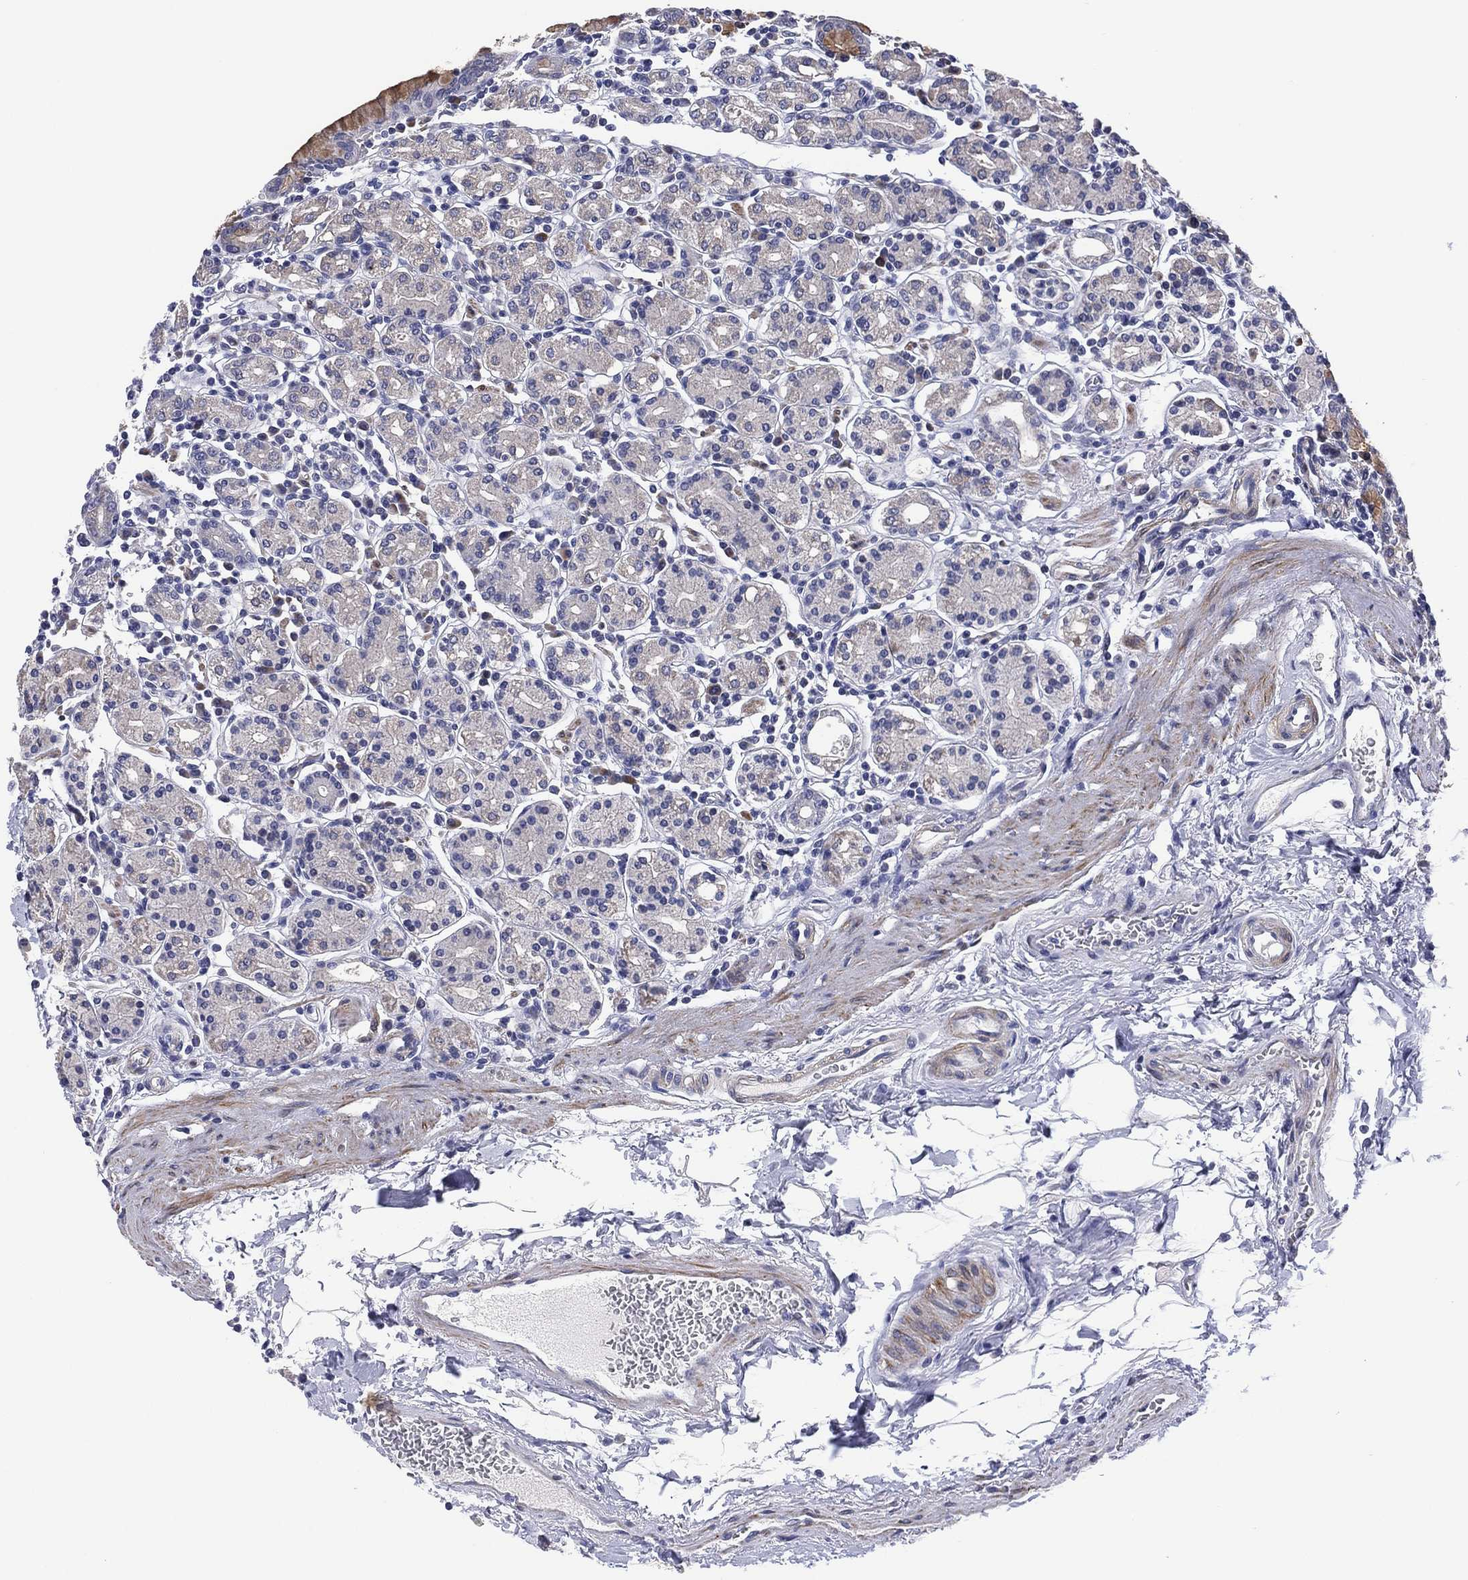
{"staining": {"intensity": "moderate", "quantity": "<25%", "location": "cytoplasmic/membranous"}, "tissue": "stomach", "cell_type": "Glandular cells", "image_type": "normal", "snomed": [{"axis": "morphology", "description": "Normal tissue, NOS"}, {"axis": "topography", "description": "Stomach, upper"}, {"axis": "topography", "description": "Stomach"}], "caption": "High-power microscopy captured an immunohistochemistry photomicrograph of normal stomach, revealing moderate cytoplasmic/membranous positivity in approximately <25% of glandular cells.", "gene": "CLIP3", "patient": {"sex": "male", "age": 62}}